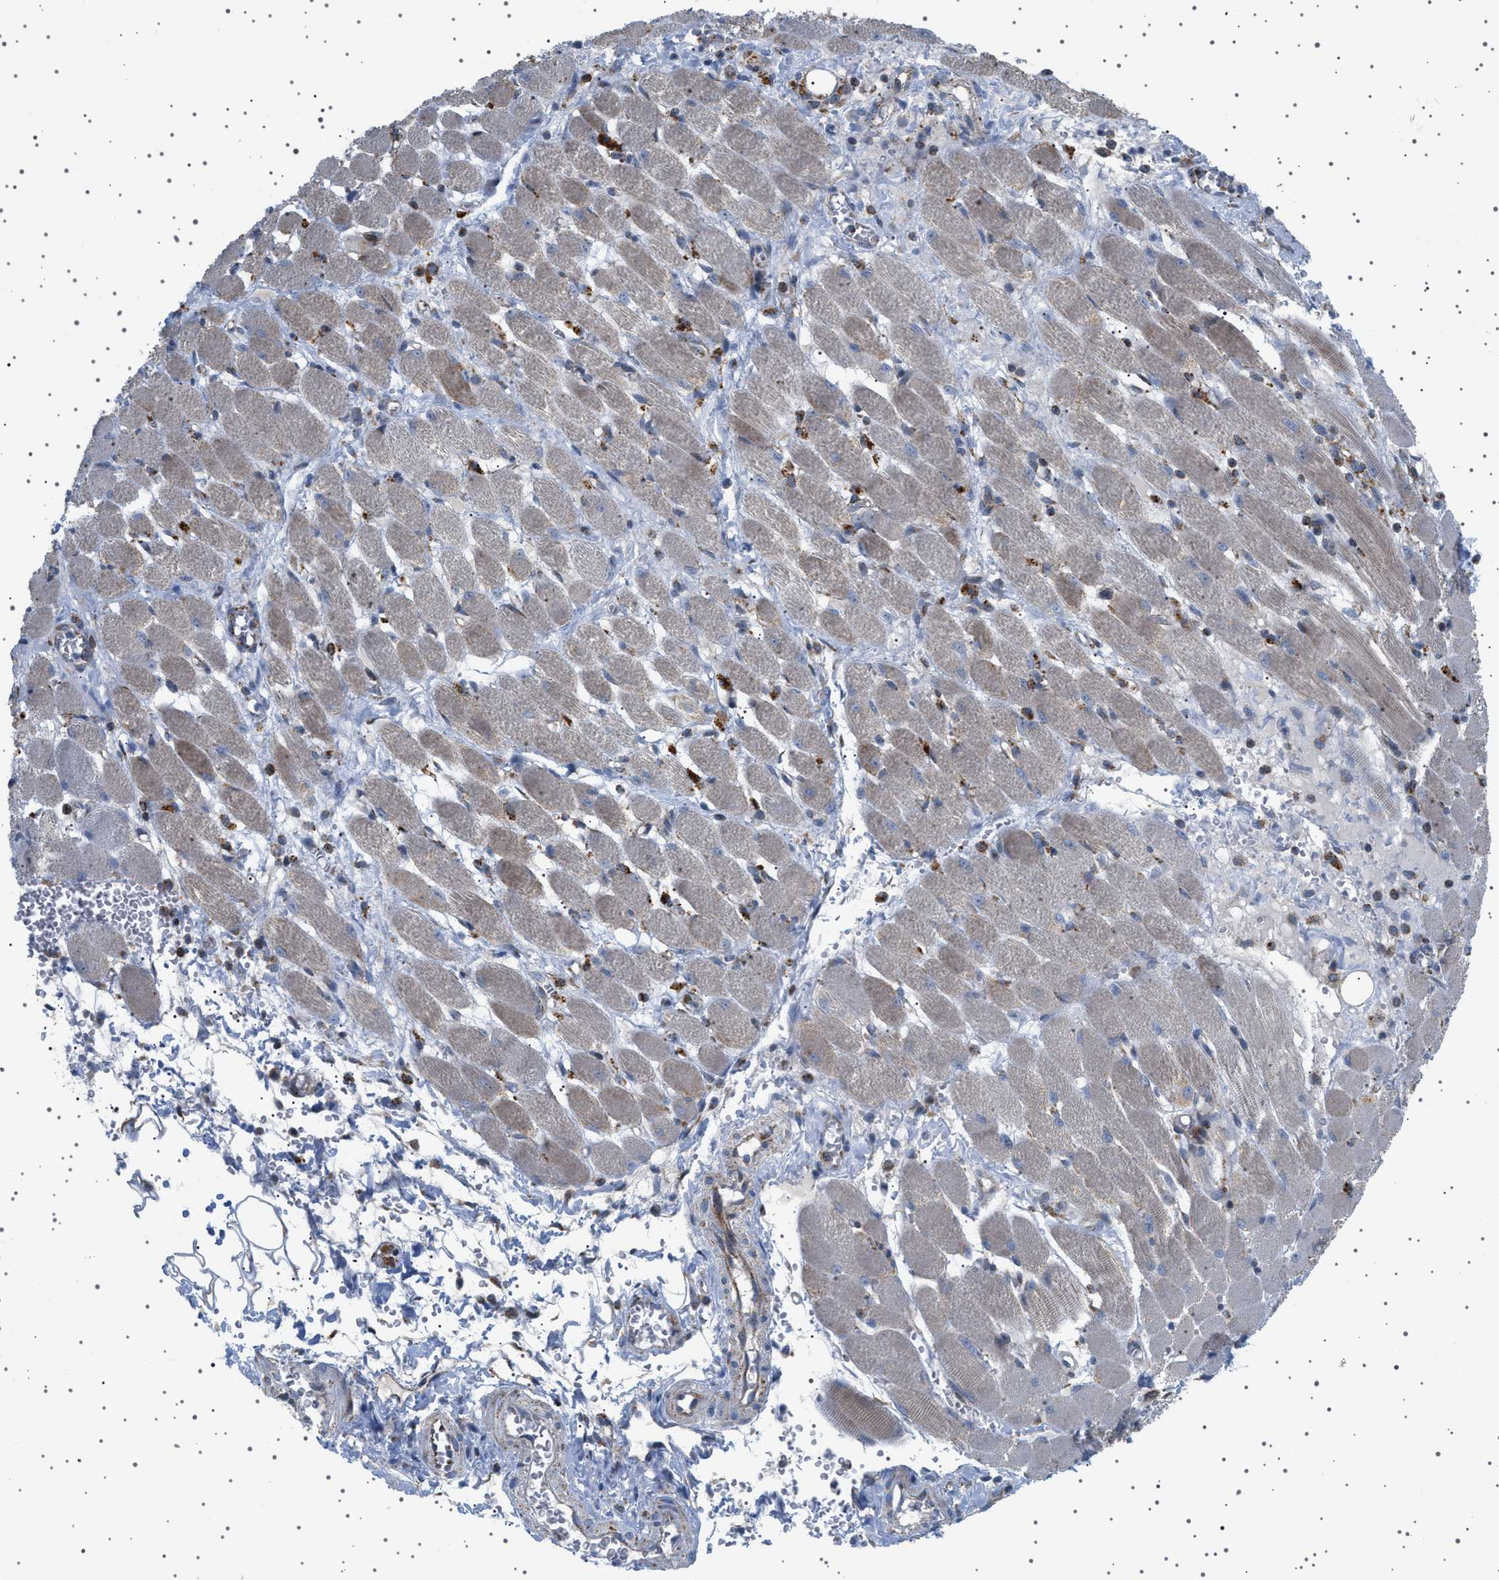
{"staining": {"intensity": "negative", "quantity": "none", "location": "none"}, "tissue": "adipose tissue", "cell_type": "Adipocytes", "image_type": "normal", "snomed": [{"axis": "morphology", "description": "Squamous cell carcinoma, NOS"}, {"axis": "topography", "description": "Oral tissue"}, {"axis": "topography", "description": "Head-Neck"}], "caption": "Unremarkable adipose tissue was stained to show a protein in brown. There is no significant expression in adipocytes. Brightfield microscopy of IHC stained with DAB (3,3'-diaminobenzidine) (brown) and hematoxylin (blue), captured at high magnification.", "gene": "UBXN8", "patient": {"sex": "female", "age": 50}}